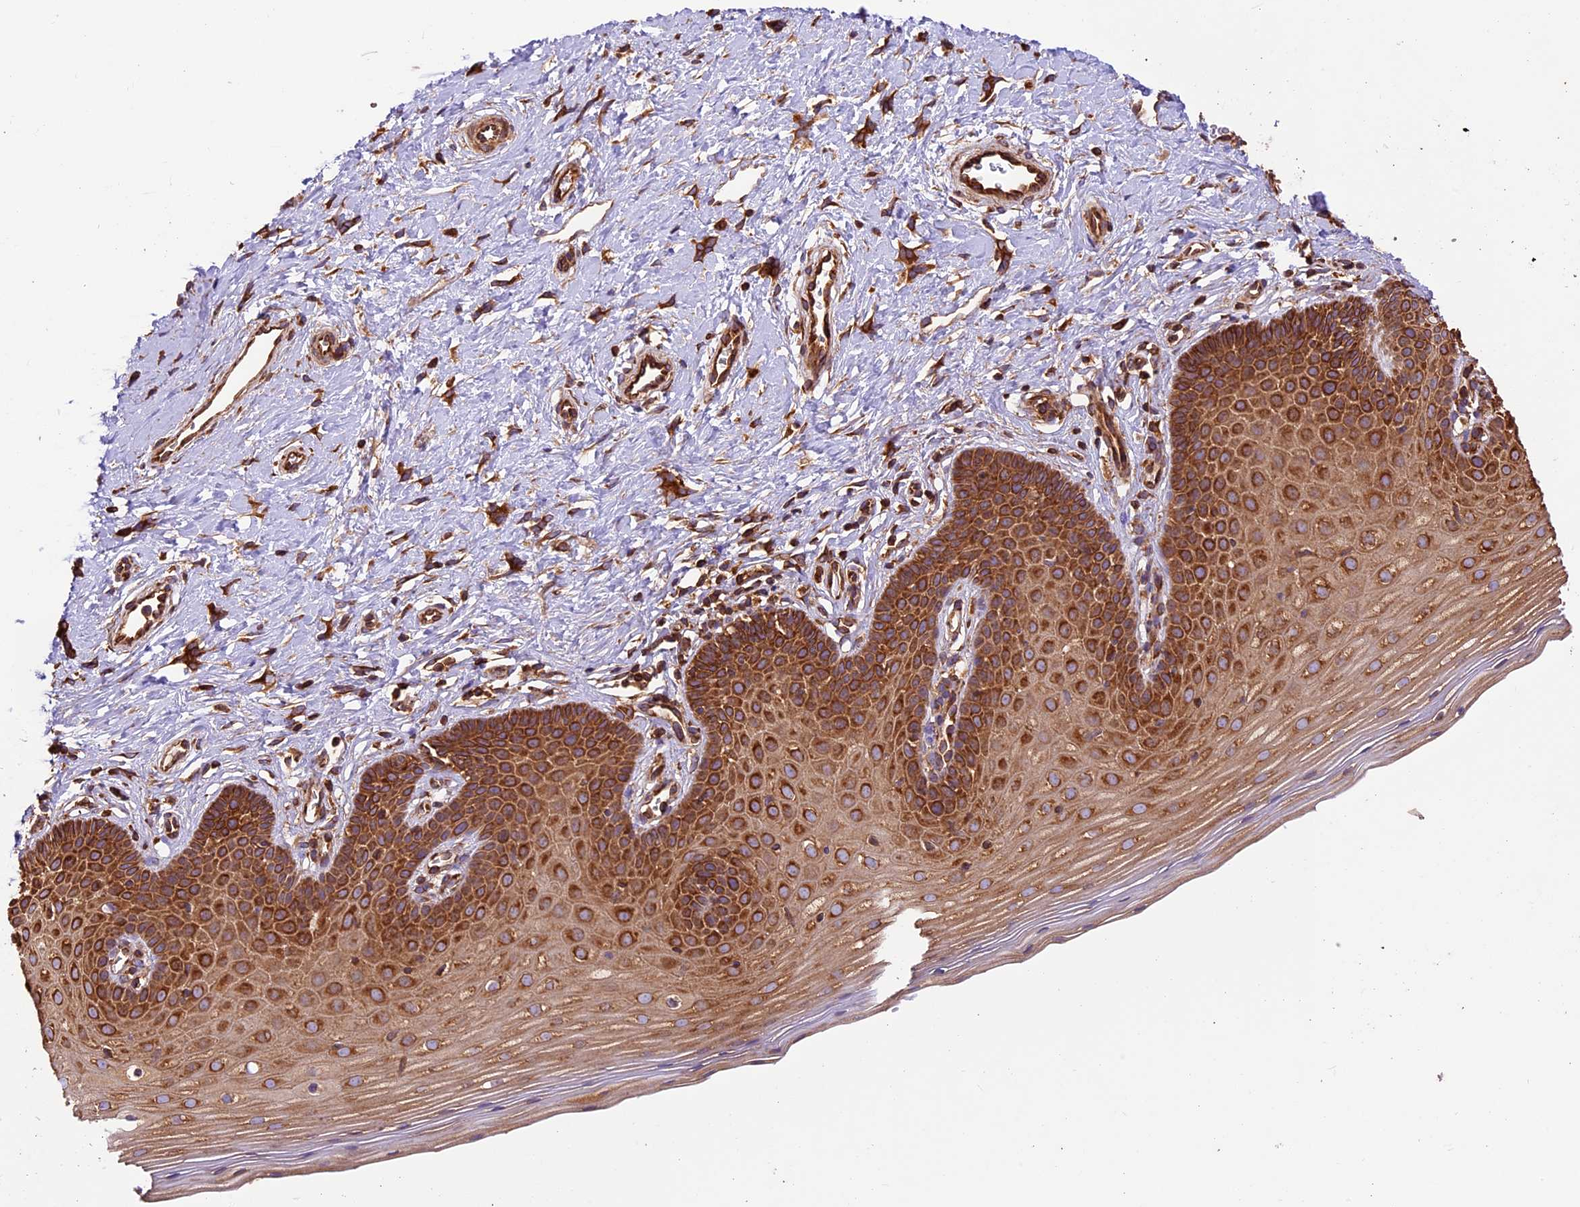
{"staining": {"intensity": "moderate", "quantity": ">75%", "location": "cytoplasmic/membranous"}, "tissue": "cervix", "cell_type": "Glandular cells", "image_type": "normal", "snomed": [{"axis": "morphology", "description": "Normal tissue, NOS"}, {"axis": "topography", "description": "Cervix"}], "caption": "DAB (3,3'-diaminobenzidine) immunohistochemical staining of benign human cervix shows moderate cytoplasmic/membranous protein expression in approximately >75% of glandular cells.", "gene": "KARS1", "patient": {"sex": "female", "age": 36}}